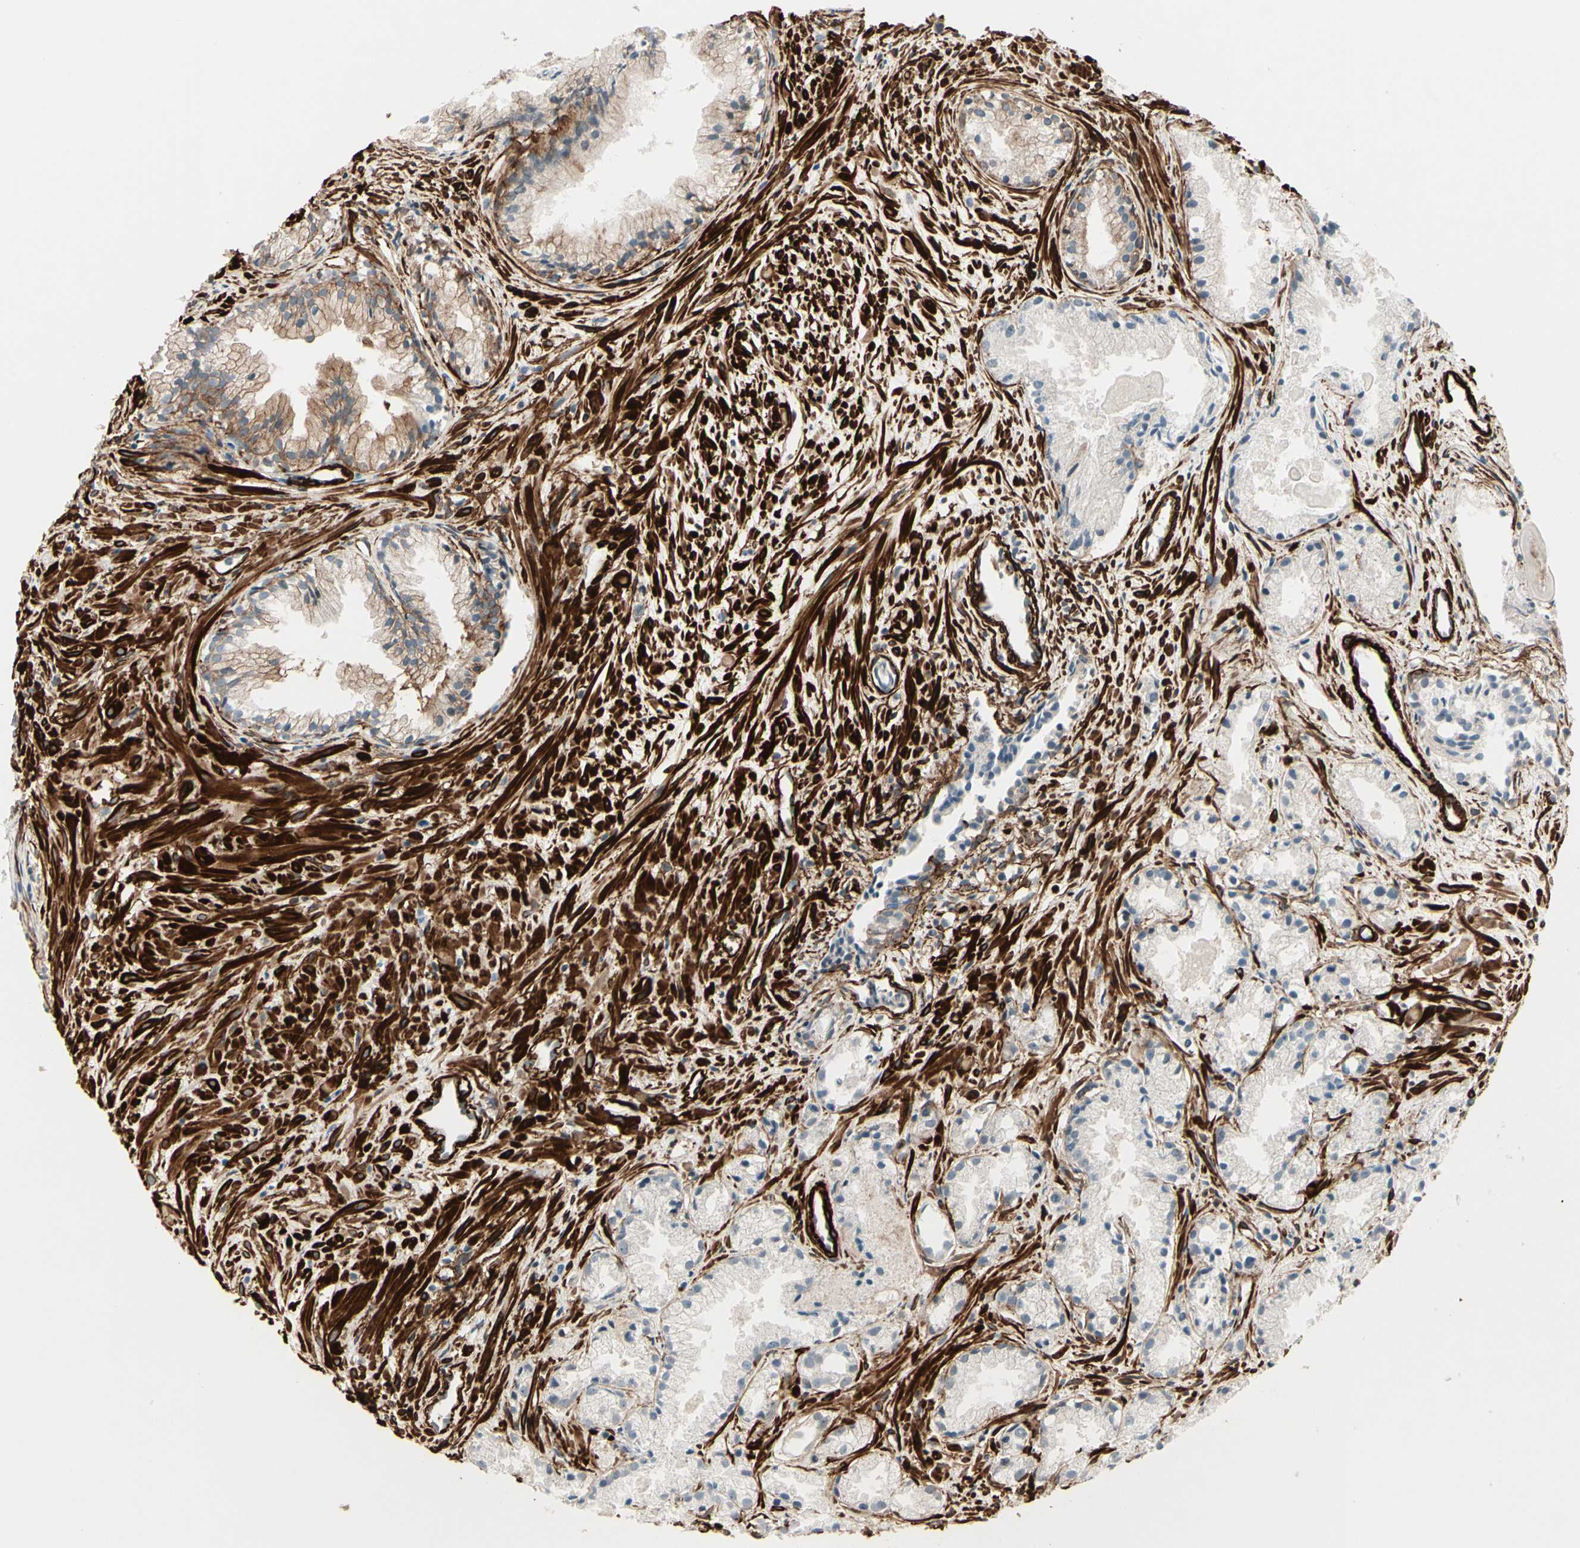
{"staining": {"intensity": "negative", "quantity": "none", "location": "none"}, "tissue": "prostate cancer", "cell_type": "Tumor cells", "image_type": "cancer", "snomed": [{"axis": "morphology", "description": "Adenocarcinoma, Low grade"}, {"axis": "topography", "description": "Prostate"}], "caption": "There is no significant staining in tumor cells of prostate cancer (low-grade adenocarcinoma).", "gene": "CALD1", "patient": {"sex": "male", "age": 72}}